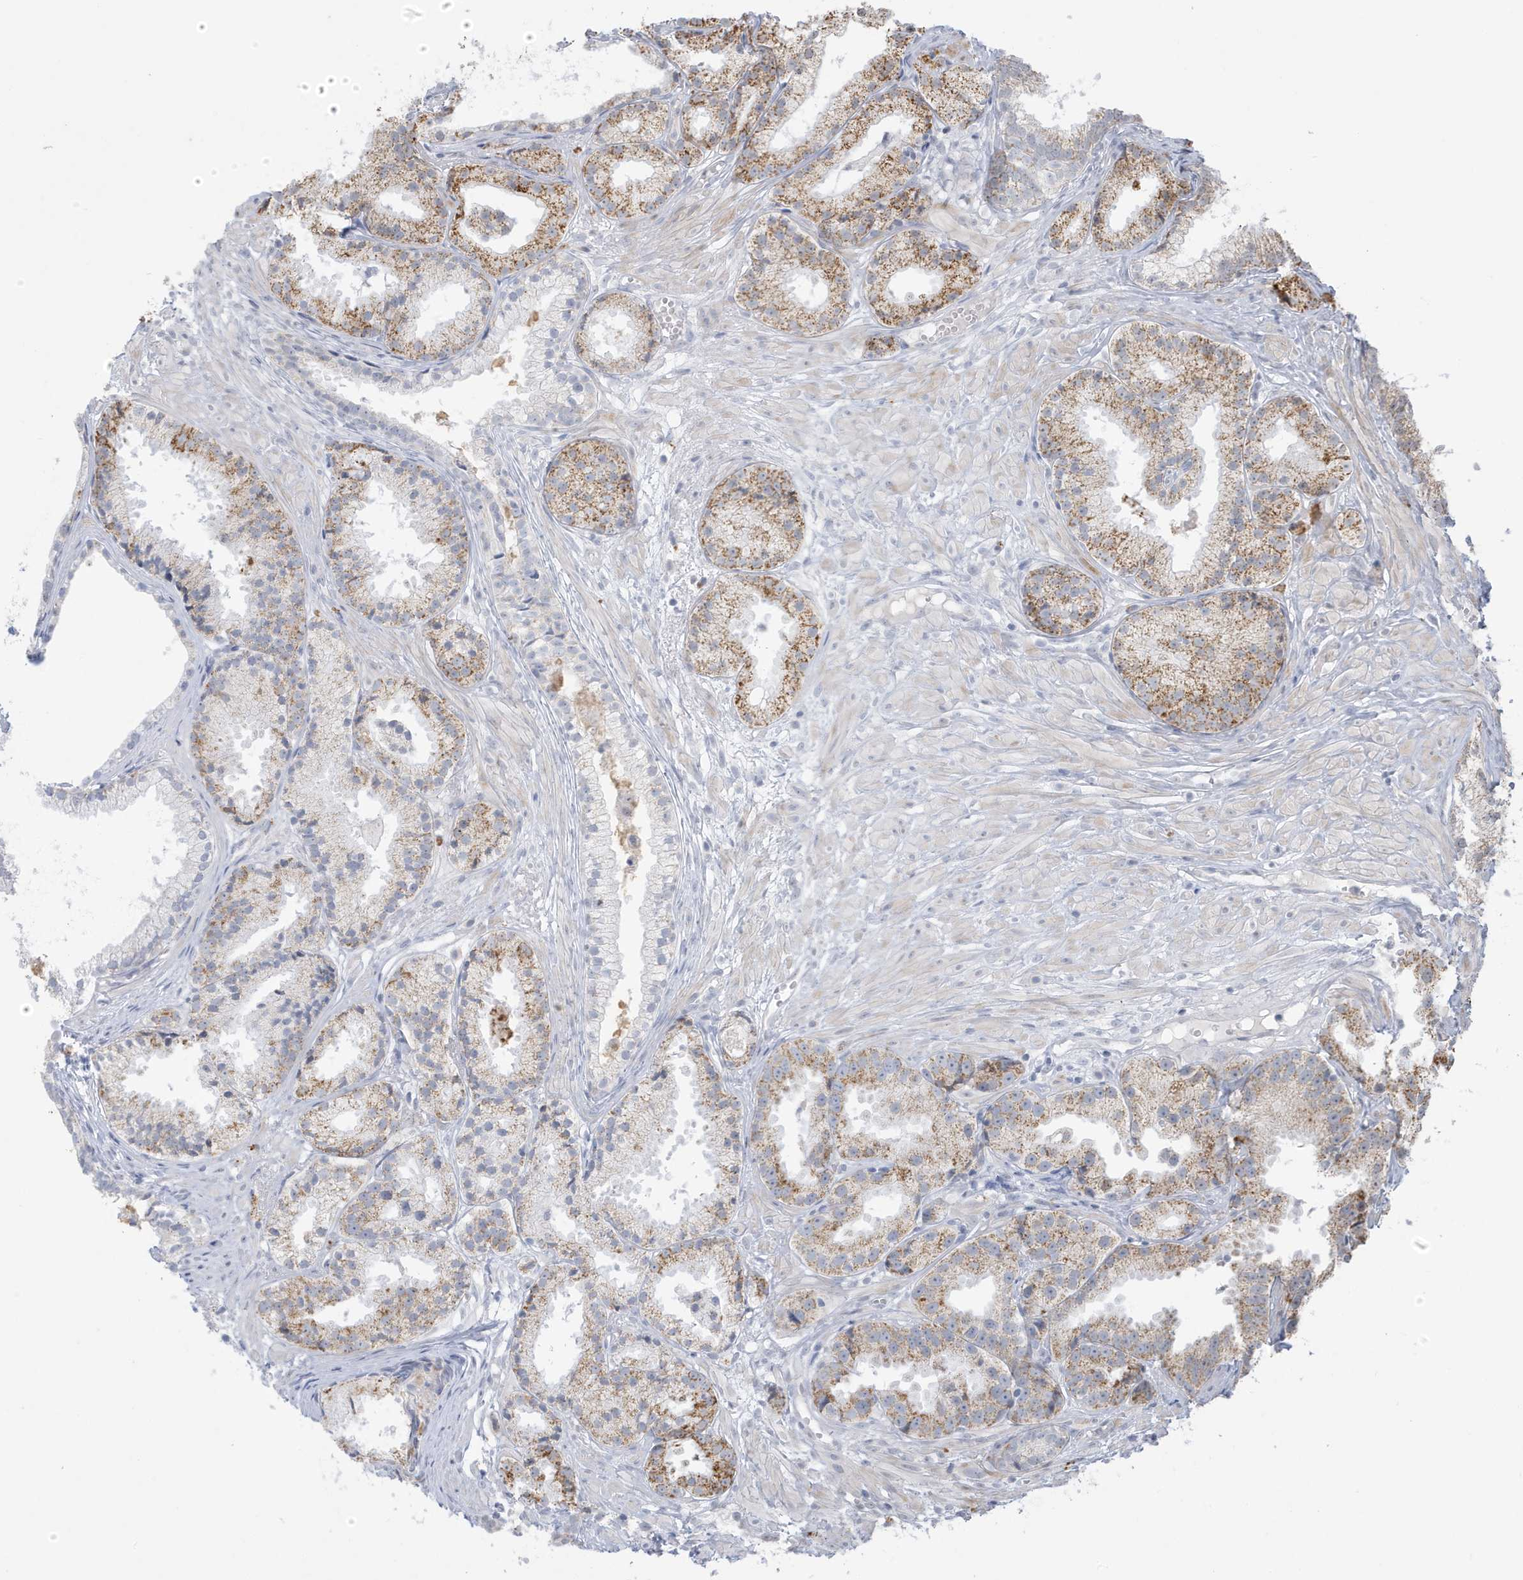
{"staining": {"intensity": "moderate", "quantity": ">75%", "location": "cytoplasmic/membranous"}, "tissue": "prostate cancer", "cell_type": "Tumor cells", "image_type": "cancer", "snomed": [{"axis": "morphology", "description": "Adenocarcinoma, Medium grade"}, {"axis": "topography", "description": "Prostate"}], "caption": "An immunohistochemistry (IHC) histopathology image of tumor tissue is shown. Protein staining in brown highlights moderate cytoplasmic/membranous positivity in prostate adenocarcinoma (medium-grade) within tumor cells. The protein is shown in brown color, while the nuclei are stained blue.", "gene": "FNDC1", "patient": {"sex": "male", "age": 88}}